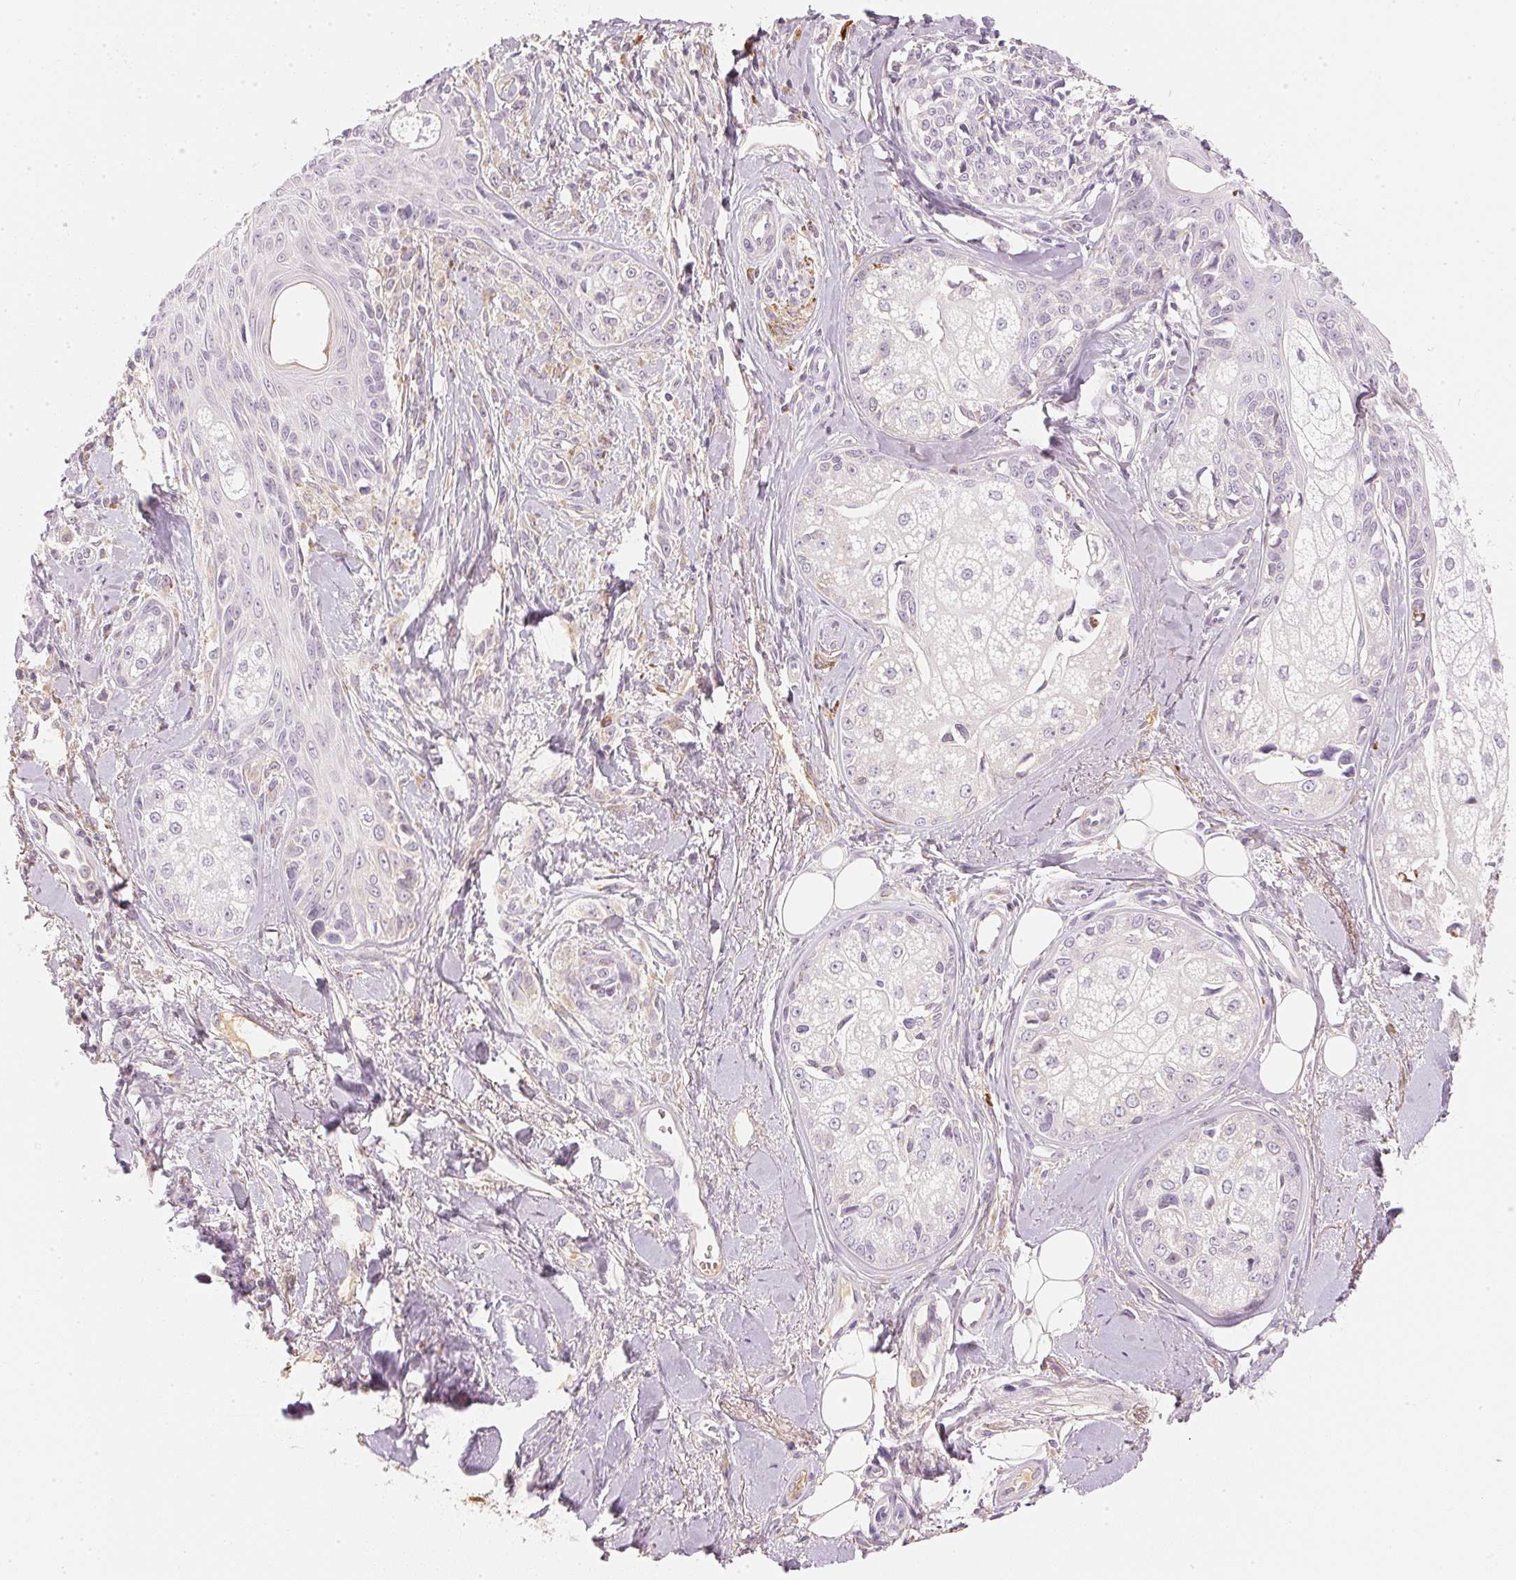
{"staining": {"intensity": "negative", "quantity": "none", "location": "none"}, "tissue": "melanoma", "cell_type": "Tumor cells", "image_type": "cancer", "snomed": [{"axis": "morphology", "description": "Malignant melanoma, NOS"}, {"axis": "topography", "description": "Skin"}], "caption": "Micrograph shows no protein expression in tumor cells of melanoma tissue. Brightfield microscopy of immunohistochemistry stained with DAB (brown) and hematoxylin (blue), captured at high magnification.", "gene": "RMDN2", "patient": {"sex": "female", "age": 86}}